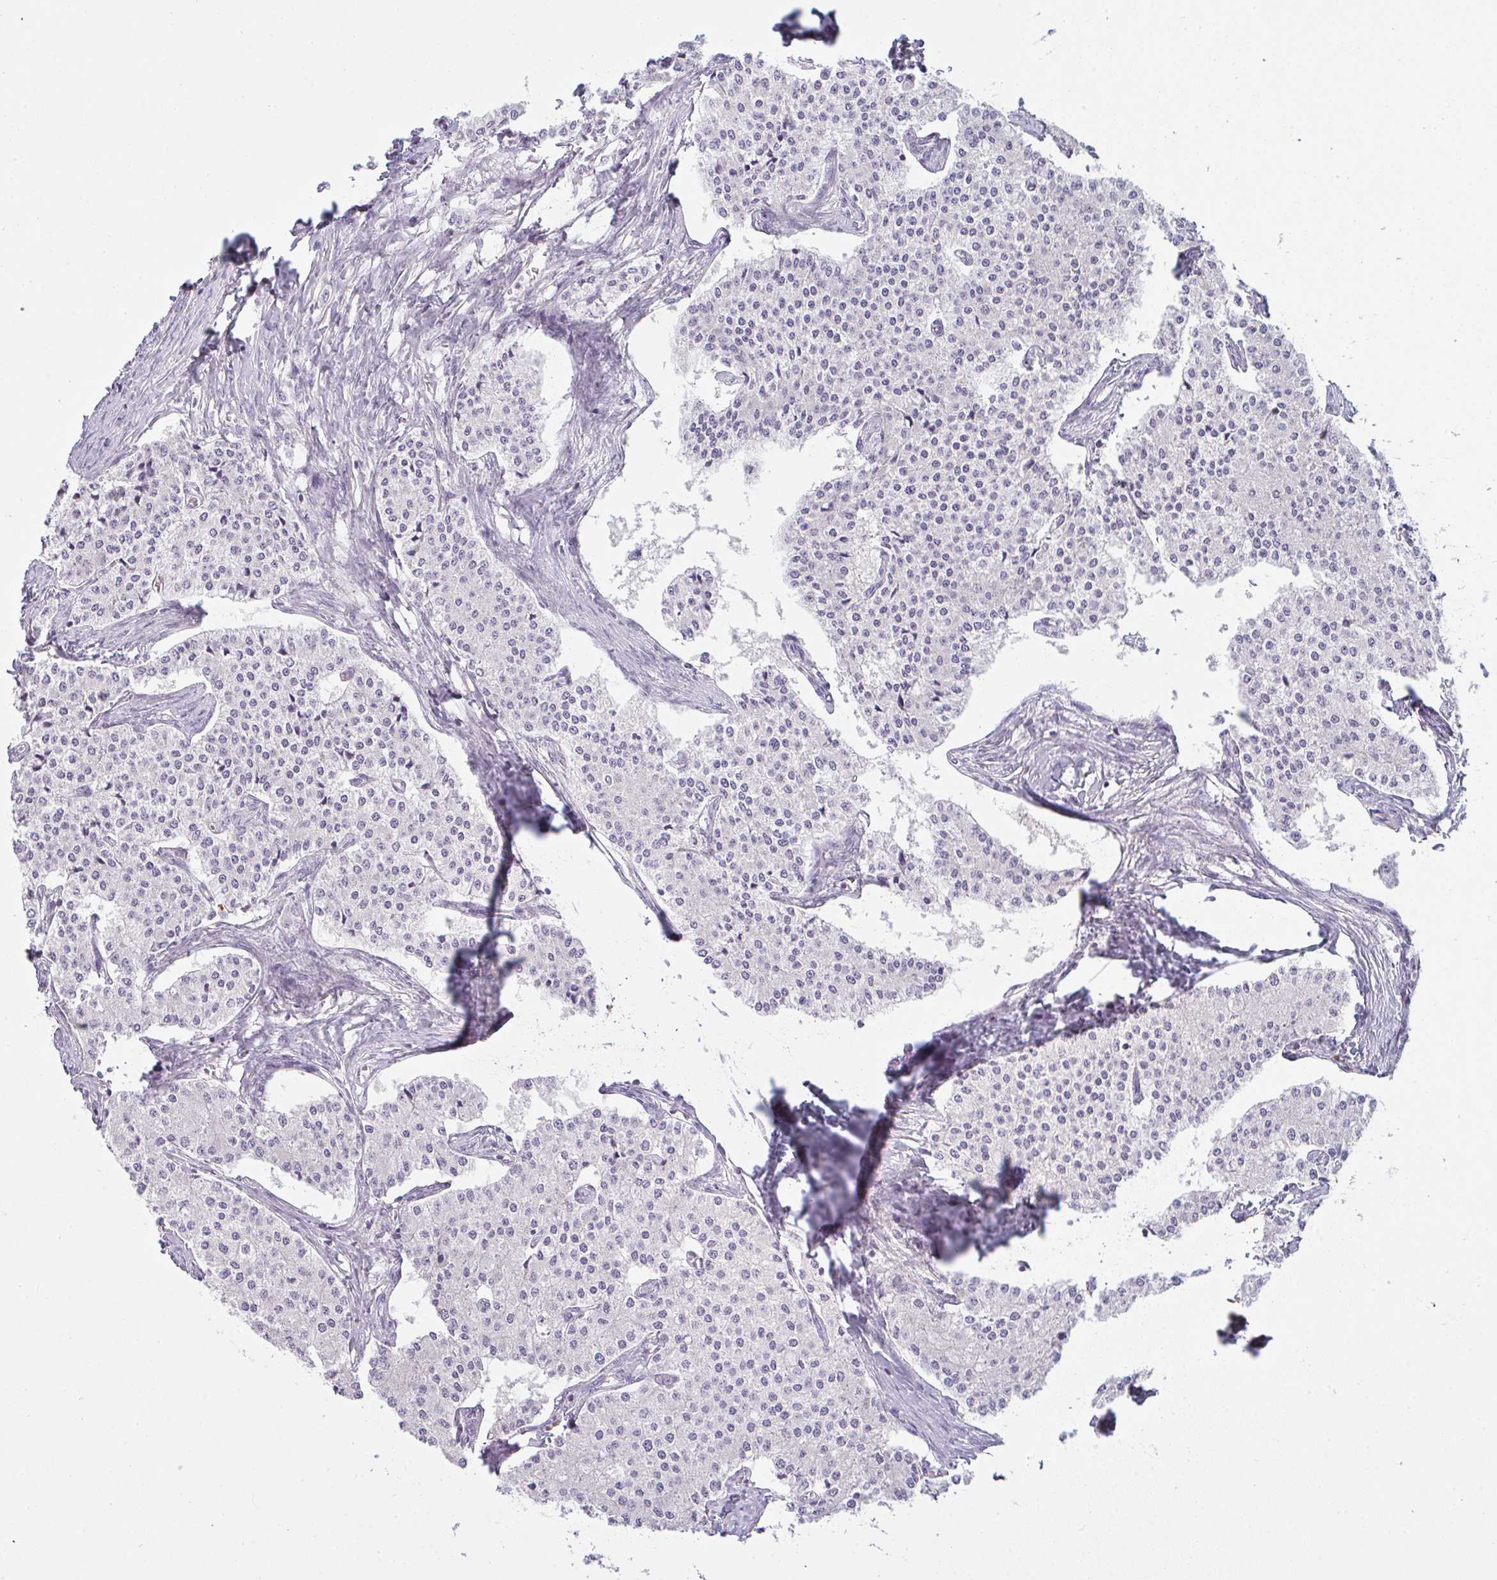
{"staining": {"intensity": "negative", "quantity": "none", "location": "none"}, "tissue": "carcinoid", "cell_type": "Tumor cells", "image_type": "cancer", "snomed": [{"axis": "morphology", "description": "Carcinoid, malignant, NOS"}, {"axis": "topography", "description": "Colon"}], "caption": "Immunohistochemistry of human carcinoid exhibits no staining in tumor cells.", "gene": "CSE1L", "patient": {"sex": "female", "age": 52}}